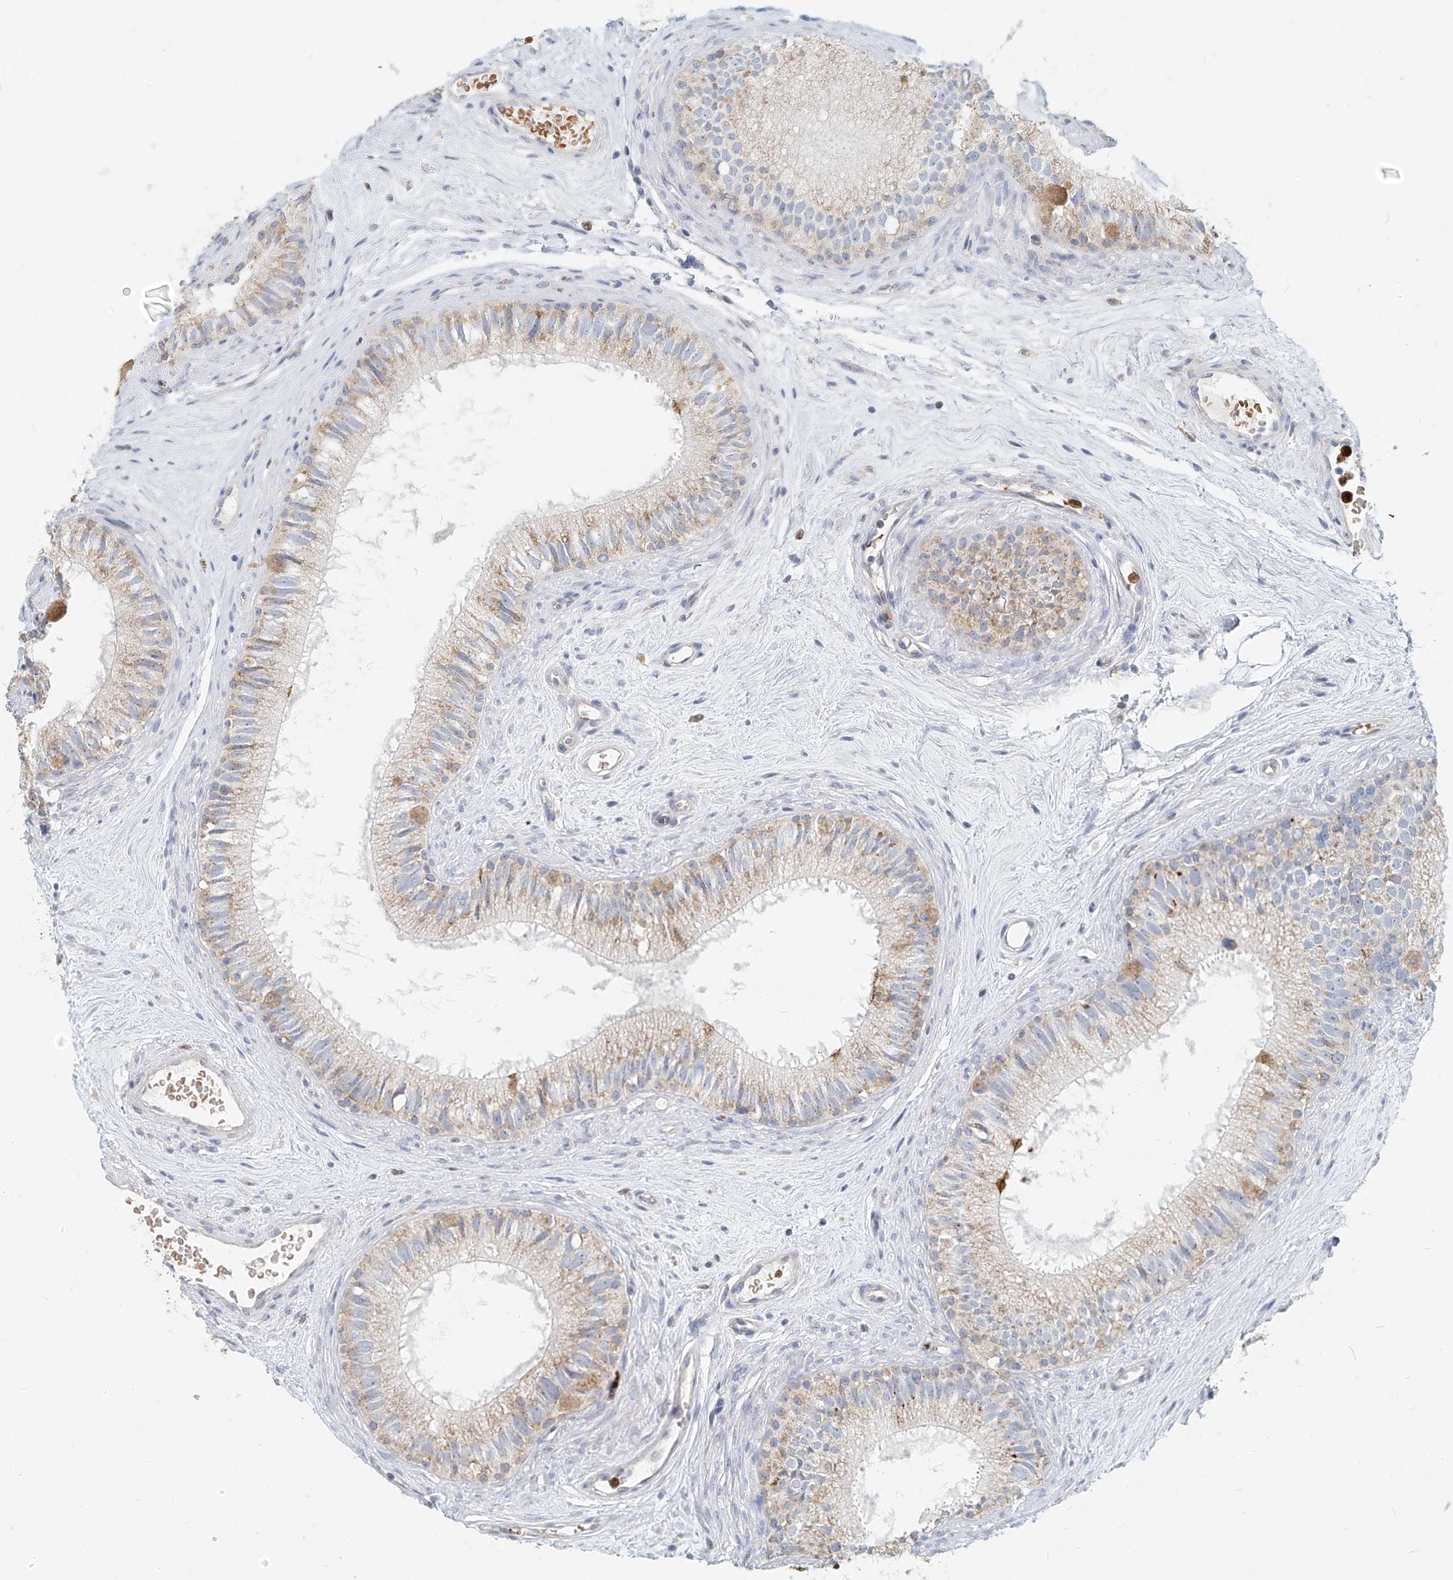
{"staining": {"intensity": "moderate", "quantity": "<25%", "location": "cytoplasmic/membranous"}, "tissue": "epididymis", "cell_type": "Glandular cells", "image_type": "normal", "snomed": [{"axis": "morphology", "description": "Normal tissue, NOS"}, {"axis": "topography", "description": "Epididymis"}], "caption": "Unremarkable epididymis demonstrates moderate cytoplasmic/membranous staining in approximately <25% of glandular cells, visualized by immunohistochemistry. The protein is stained brown, and the nuclei are stained in blue (DAB IHC with brightfield microscopy, high magnification).", "gene": "PTPRA", "patient": {"sex": "male", "age": 71}}